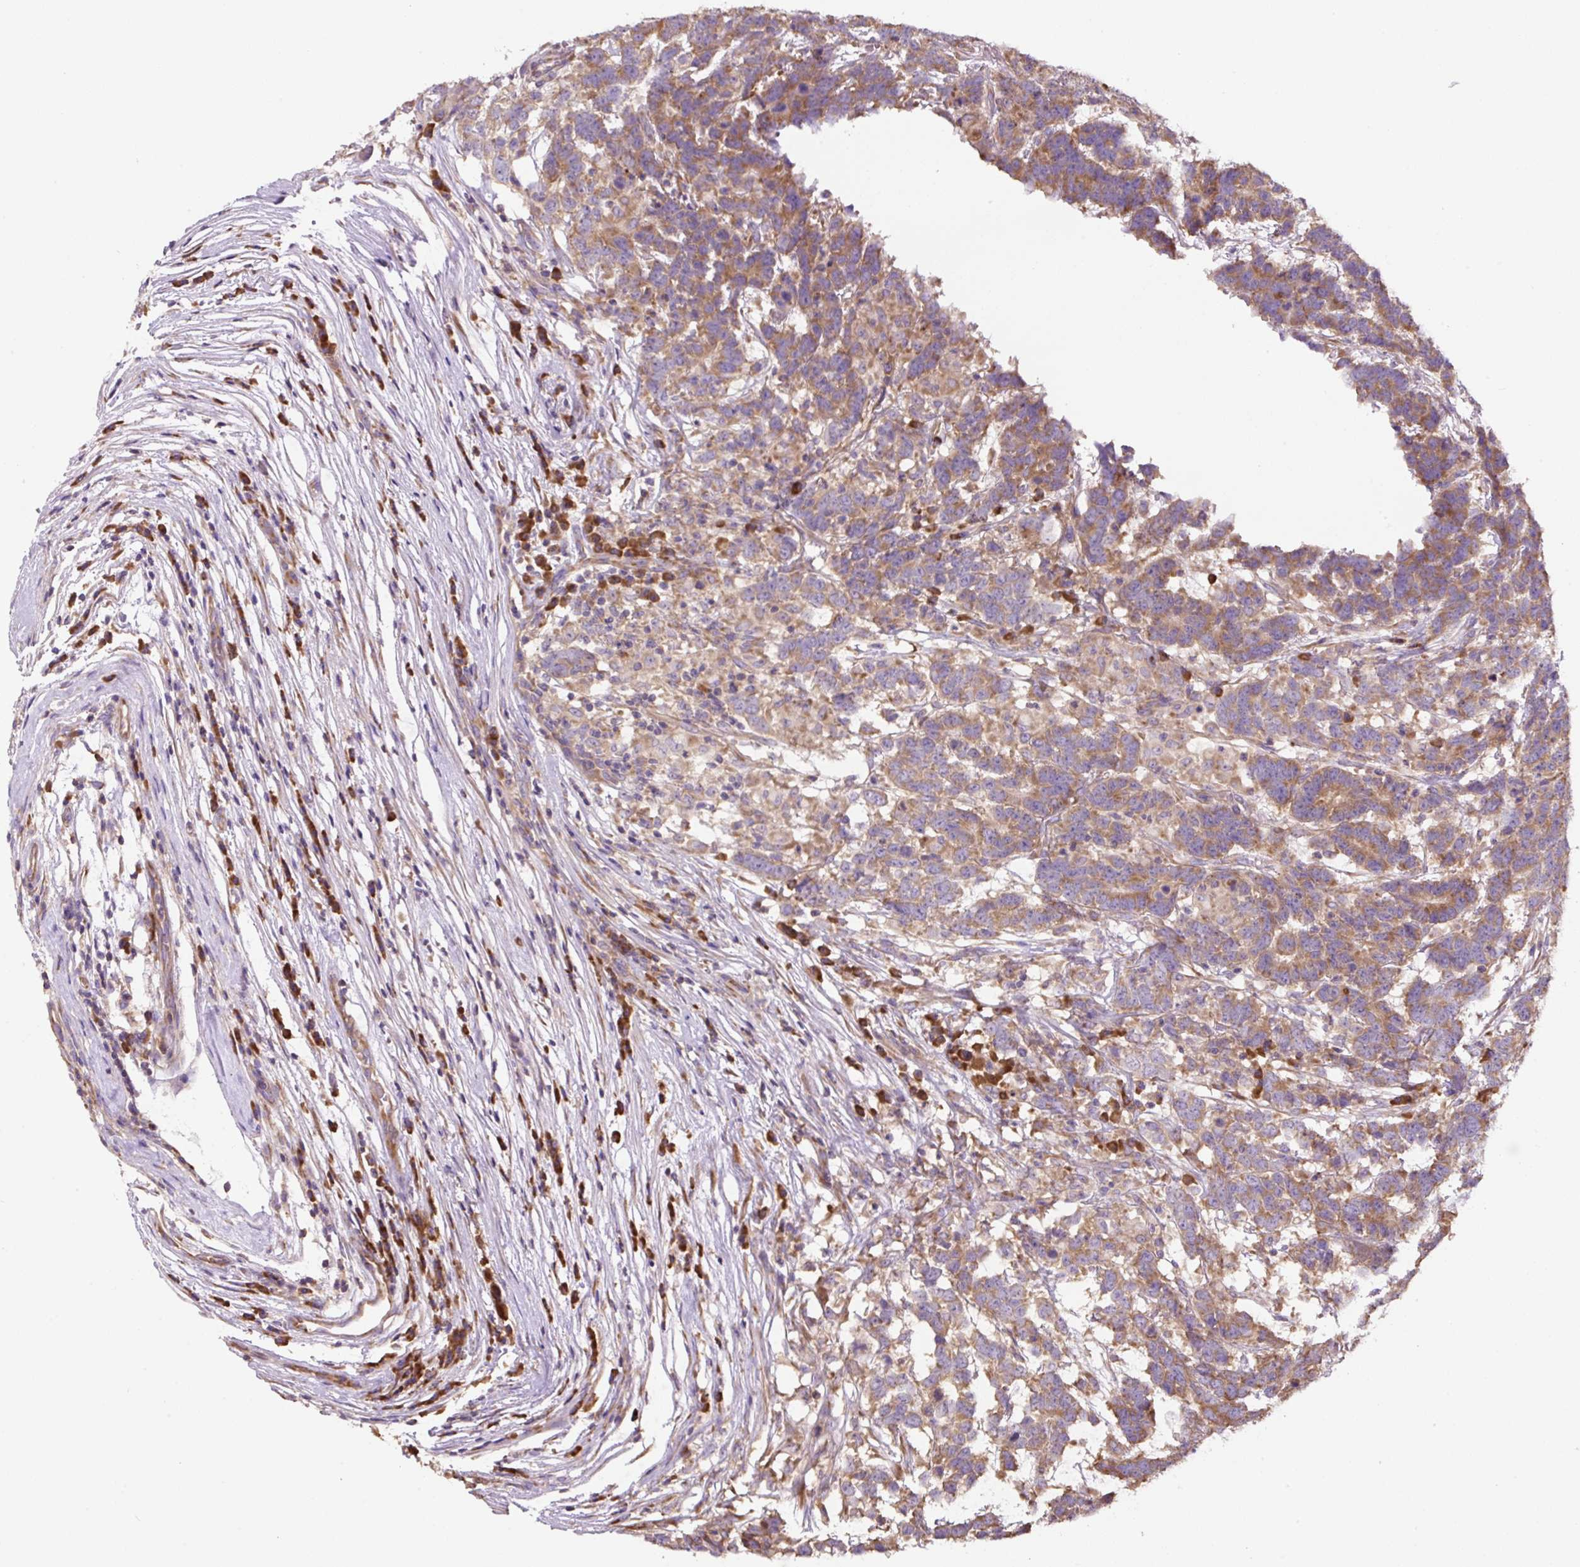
{"staining": {"intensity": "moderate", "quantity": ">75%", "location": "cytoplasmic/membranous"}, "tissue": "testis cancer", "cell_type": "Tumor cells", "image_type": "cancer", "snomed": [{"axis": "morphology", "description": "Carcinoma, Embryonal, NOS"}, {"axis": "topography", "description": "Testis"}], "caption": "A brown stain shows moderate cytoplasmic/membranous expression of a protein in human testis cancer (embryonal carcinoma) tumor cells. The protein is stained brown, and the nuclei are stained in blue (DAB (3,3'-diaminobenzidine) IHC with brightfield microscopy, high magnification).", "gene": "RPS23", "patient": {"sex": "male", "age": 26}}